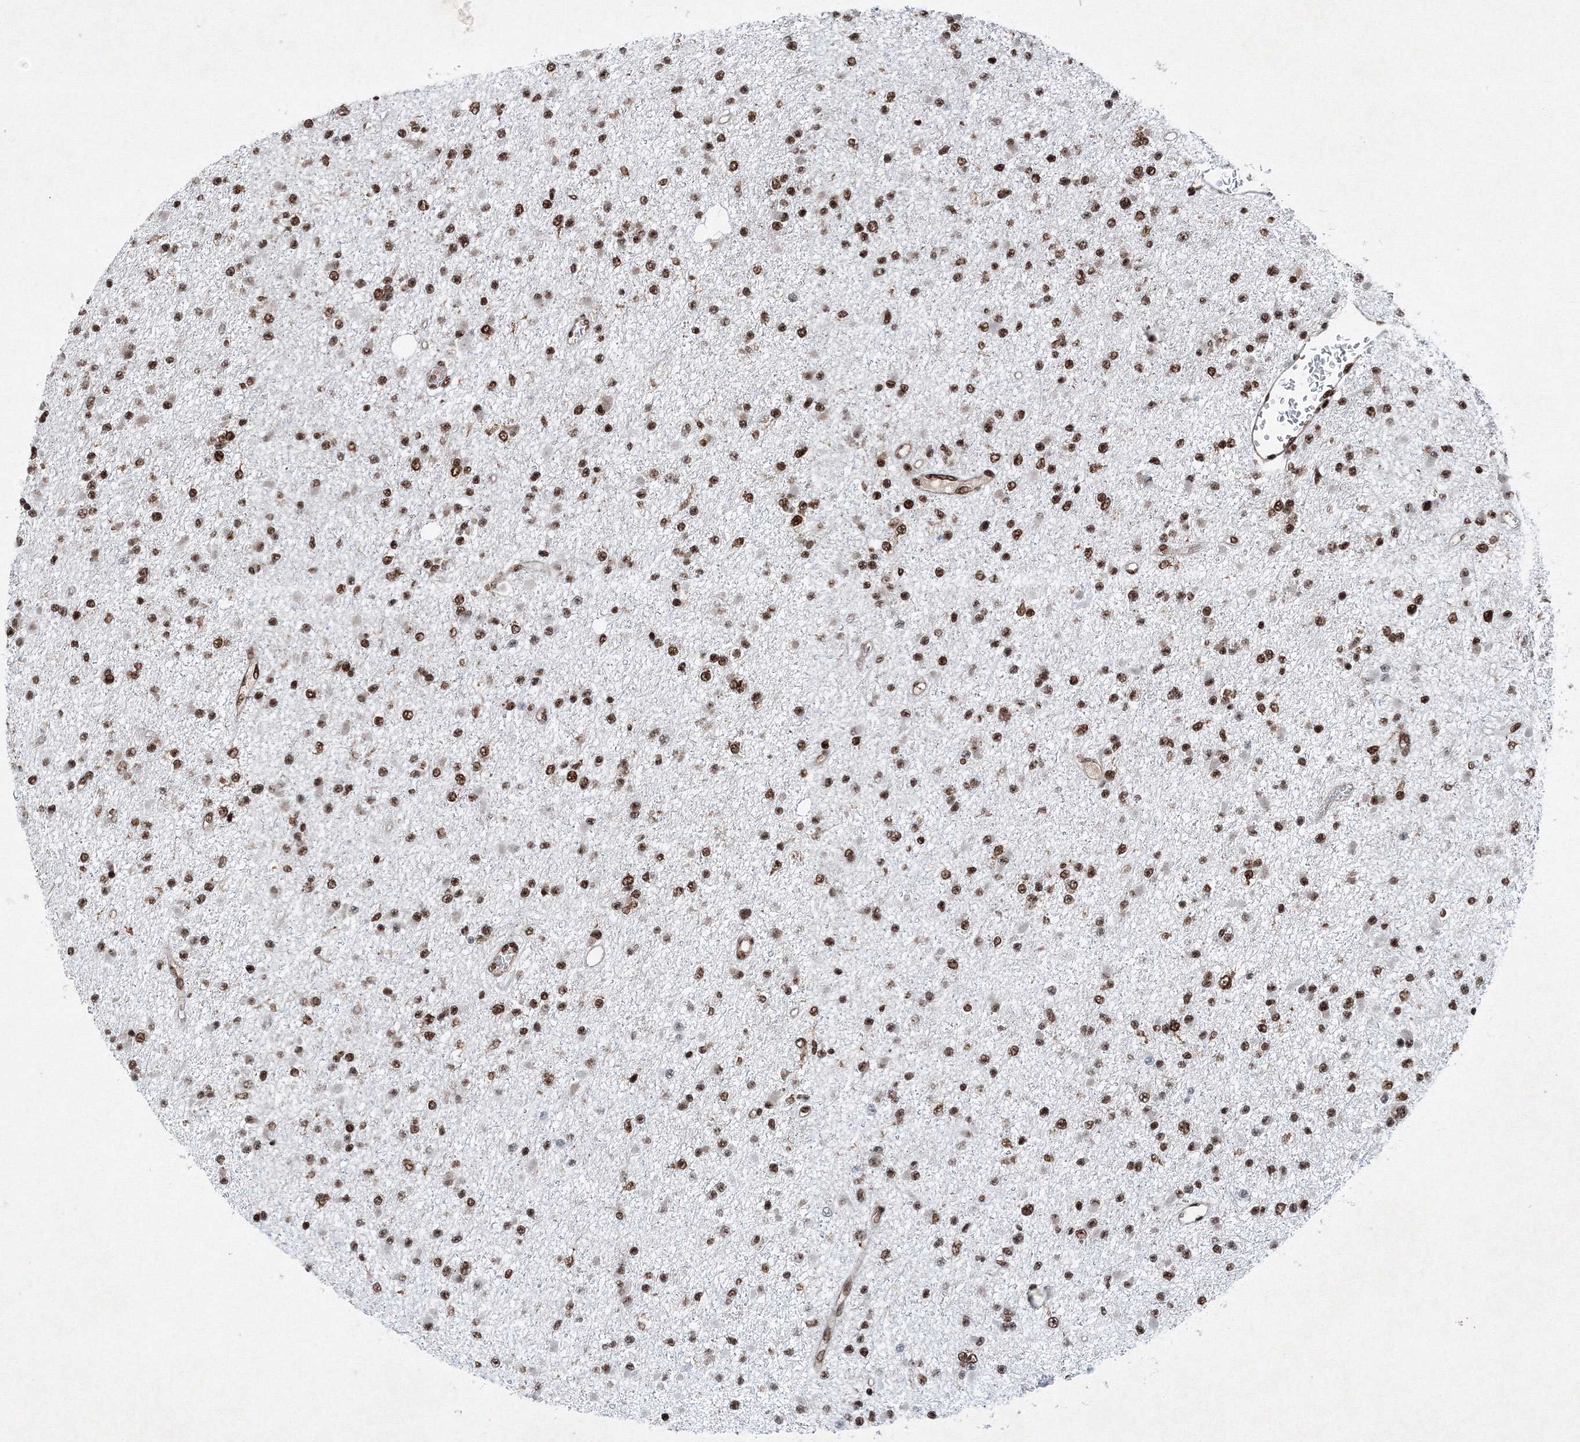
{"staining": {"intensity": "strong", "quantity": ">75%", "location": "nuclear"}, "tissue": "glioma", "cell_type": "Tumor cells", "image_type": "cancer", "snomed": [{"axis": "morphology", "description": "Glioma, malignant, Low grade"}, {"axis": "topography", "description": "Brain"}], "caption": "This micrograph shows glioma stained with immunohistochemistry to label a protein in brown. The nuclear of tumor cells show strong positivity for the protein. Nuclei are counter-stained blue.", "gene": "SNRPC", "patient": {"sex": "female", "age": 22}}